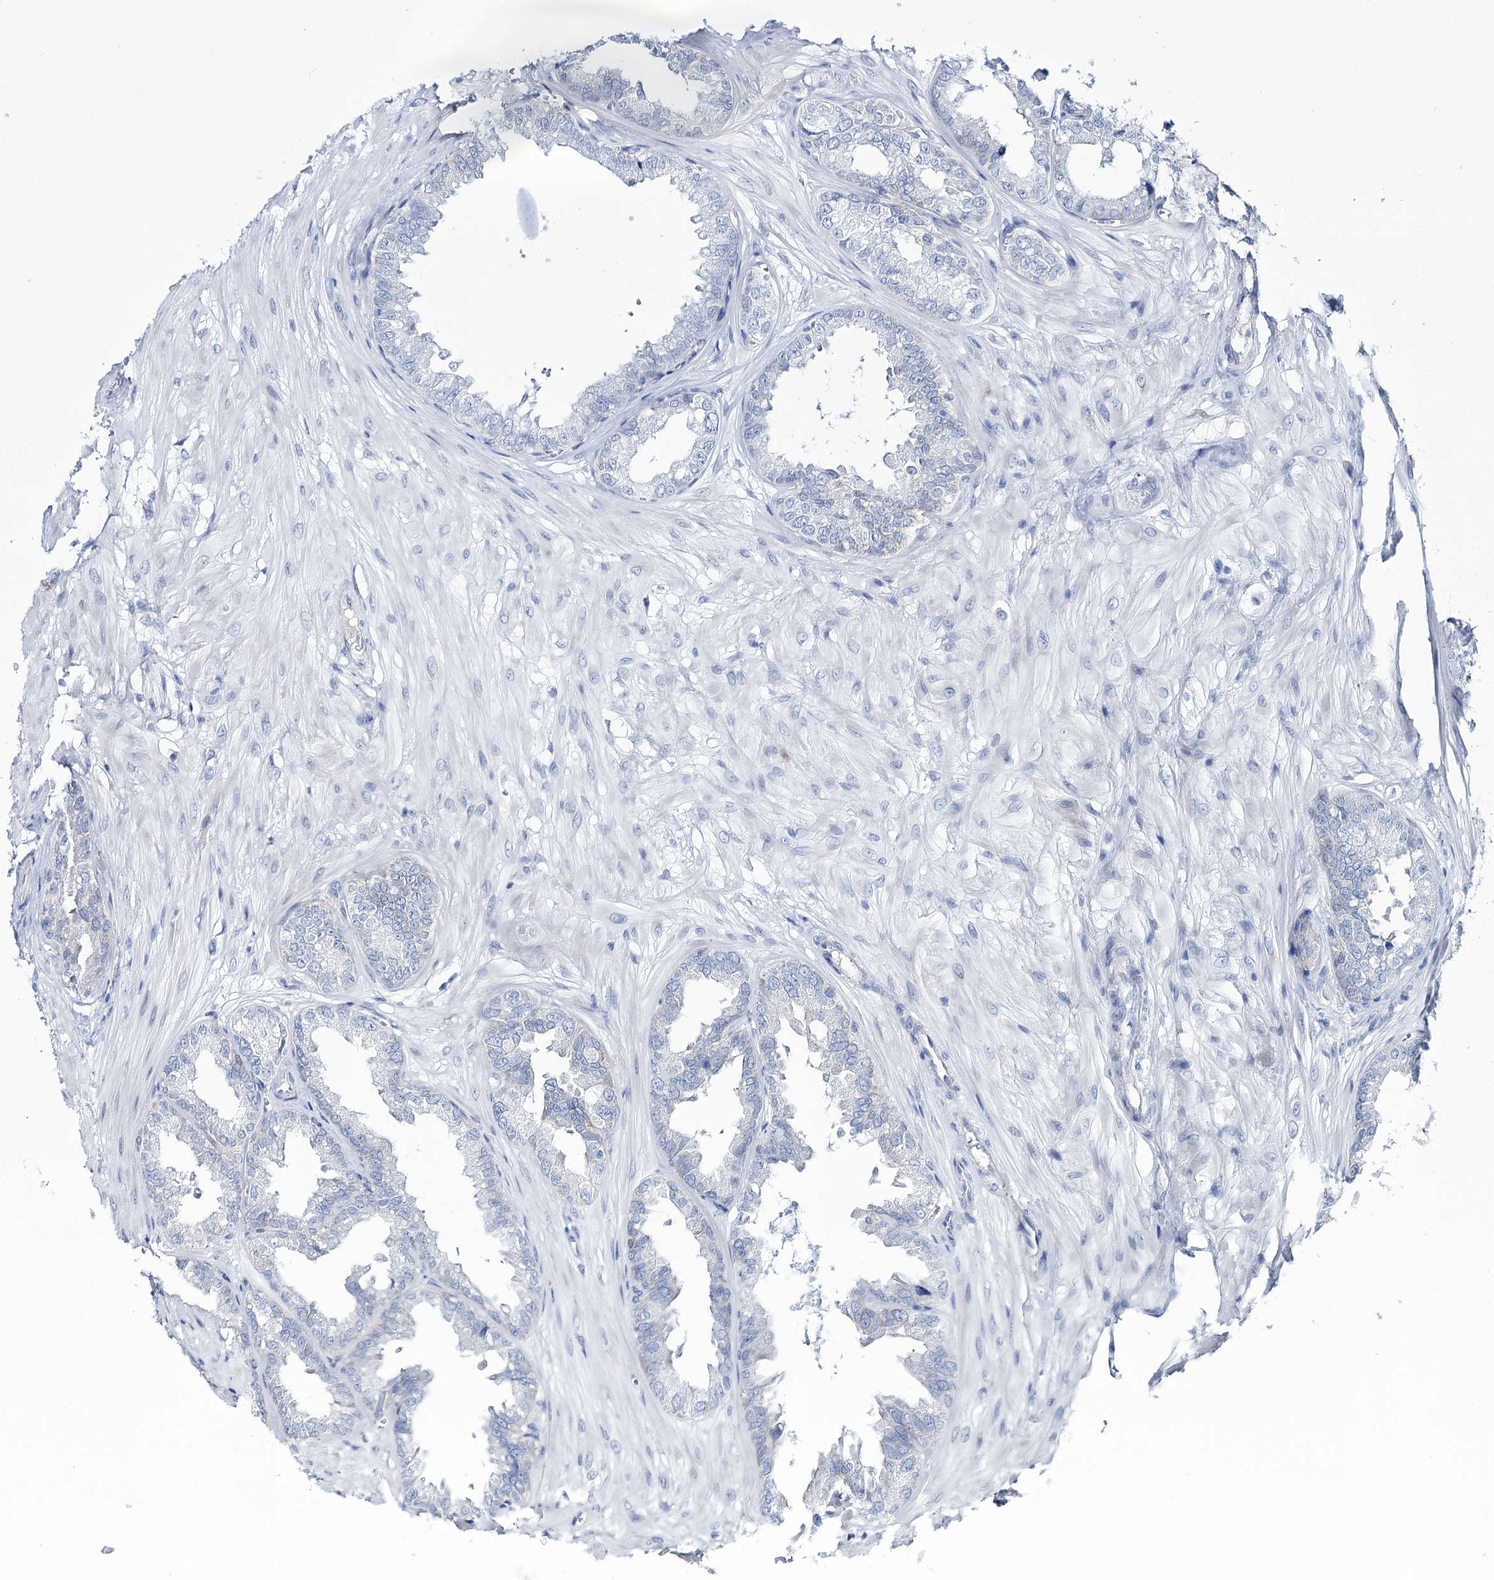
{"staining": {"intensity": "negative", "quantity": "none", "location": "none"}, "tissue": "seminal vesicle", "cell_type": "Glandular cells", "image_type": "normal", "snomed": [{"axis": "morphology", "description": "Normal tissue, NOS"}, {"axis": "topography", "description": "Prostate"}, {"axis": "topography", "description": "Seminal veicle"}], "caption": "IHC of normal human seminal vesicle exhibits no expression in glandular cells. (DAB (3,3'-diaminobenzidine) immunohistochemistry with hematoxylin counter stain).", "gene": "CSN3", "patient": {"sex": "male", "age": 51}}